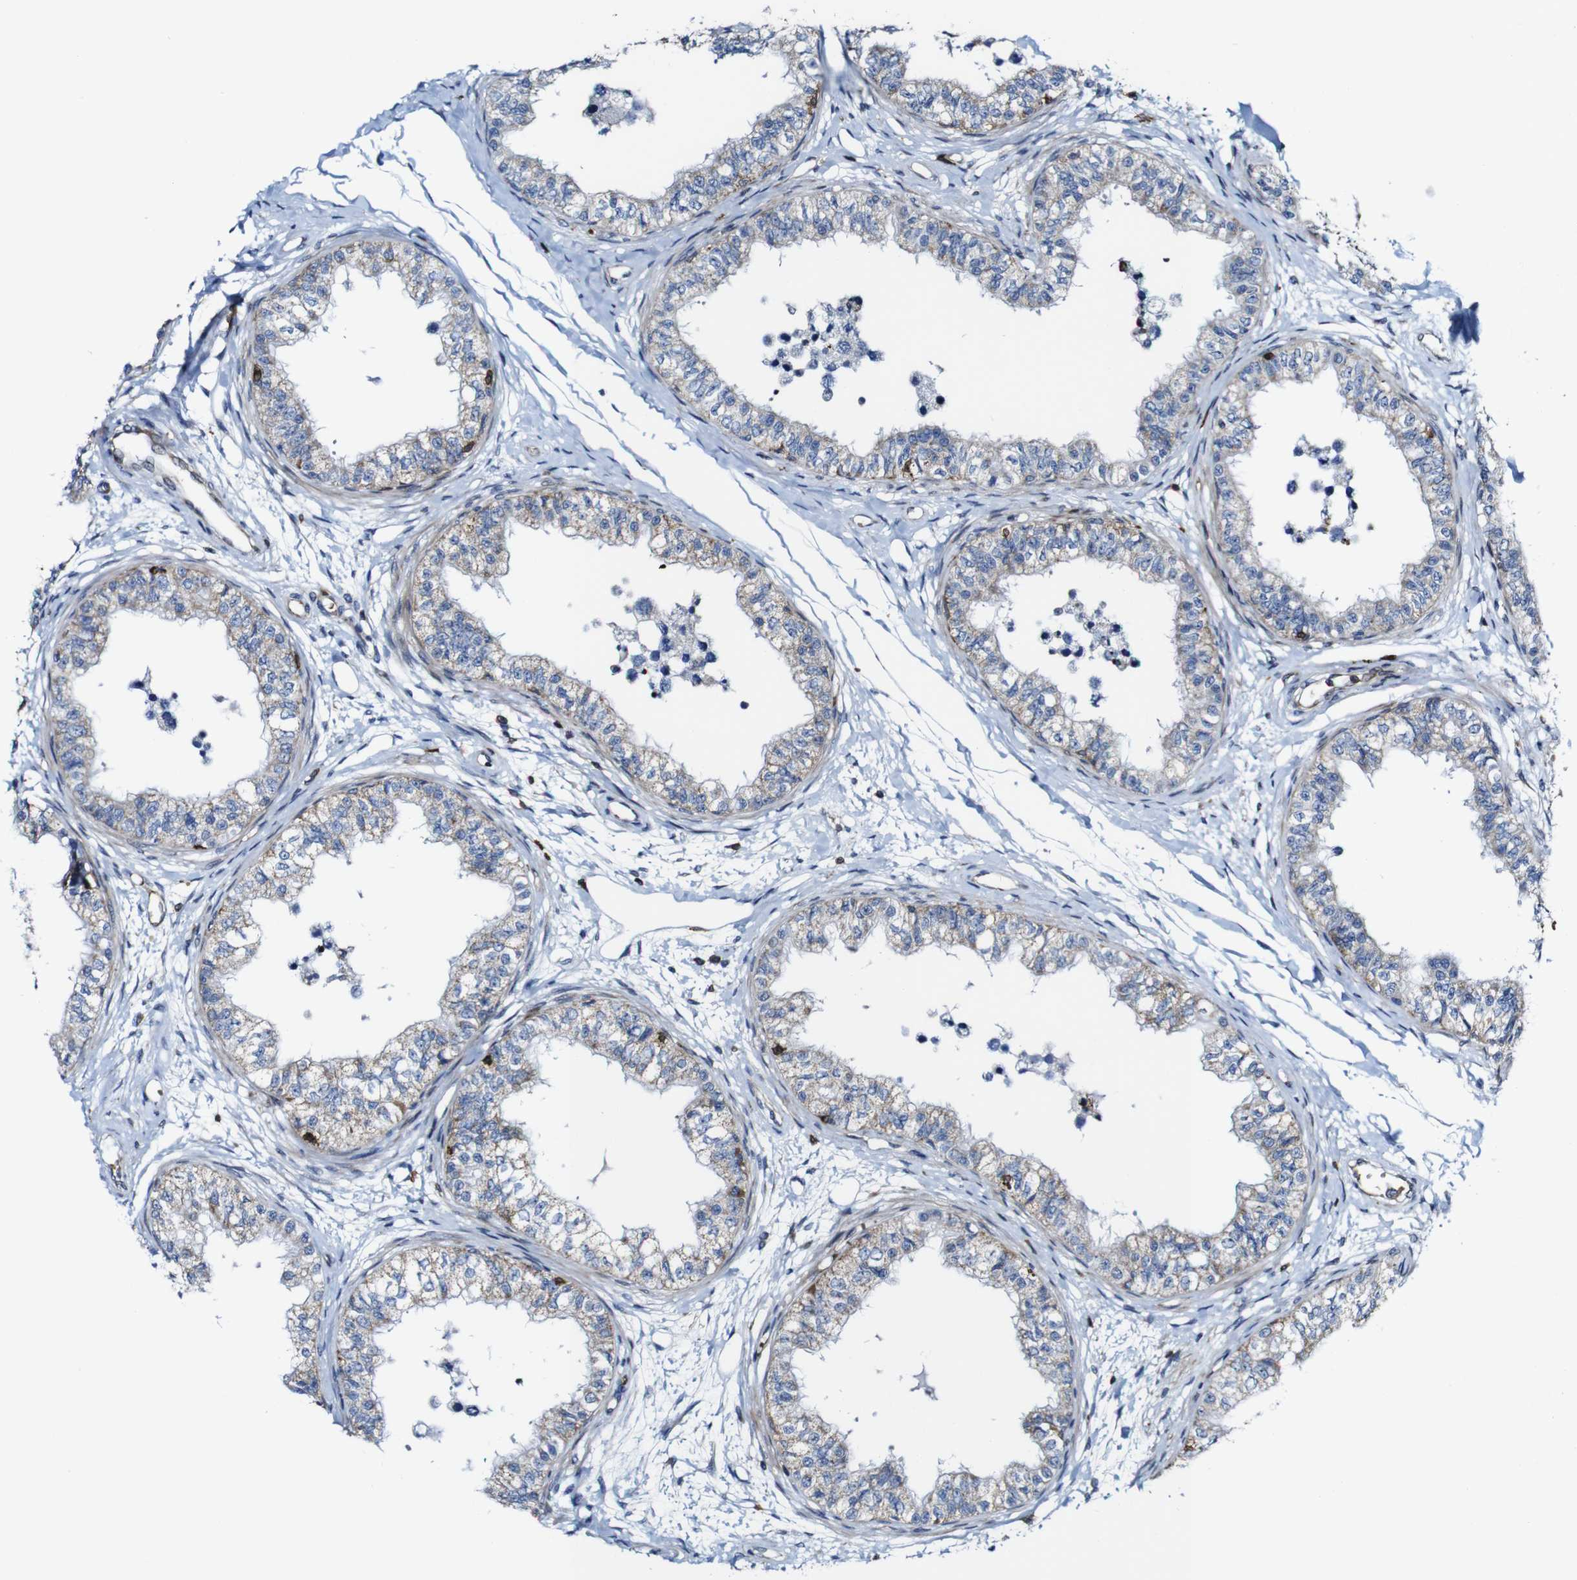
{"staining": {"intensity": "weak", "quantity": ">75%", "location": "cytoplasmic/membranous"}, "tissue": "epididymis", "cell_type": "Glandular cells", "image_type": "normal", "snomed": [{"axis": "morphology", "description": "Normal tissue, NOS"}, {"axis": "morphology", "description": "Adenocarcinoma, metastatic, NOS"}, {"axis": "topography", "description": "Testis"}, {"axis": "topography", "description": "Epididymis"}], "caption": "Weak cytoplasmic/membranous protein positivity is identified in about >75% of glandular cells in epididymis. The staining was performed using DAB to visualize the protein expression in brown, while the nuclei were stained in blue with hematoxylin (Magnification: 20x).", "gene": "JAK2", "patient": {"sex": "male", "age": 26}}